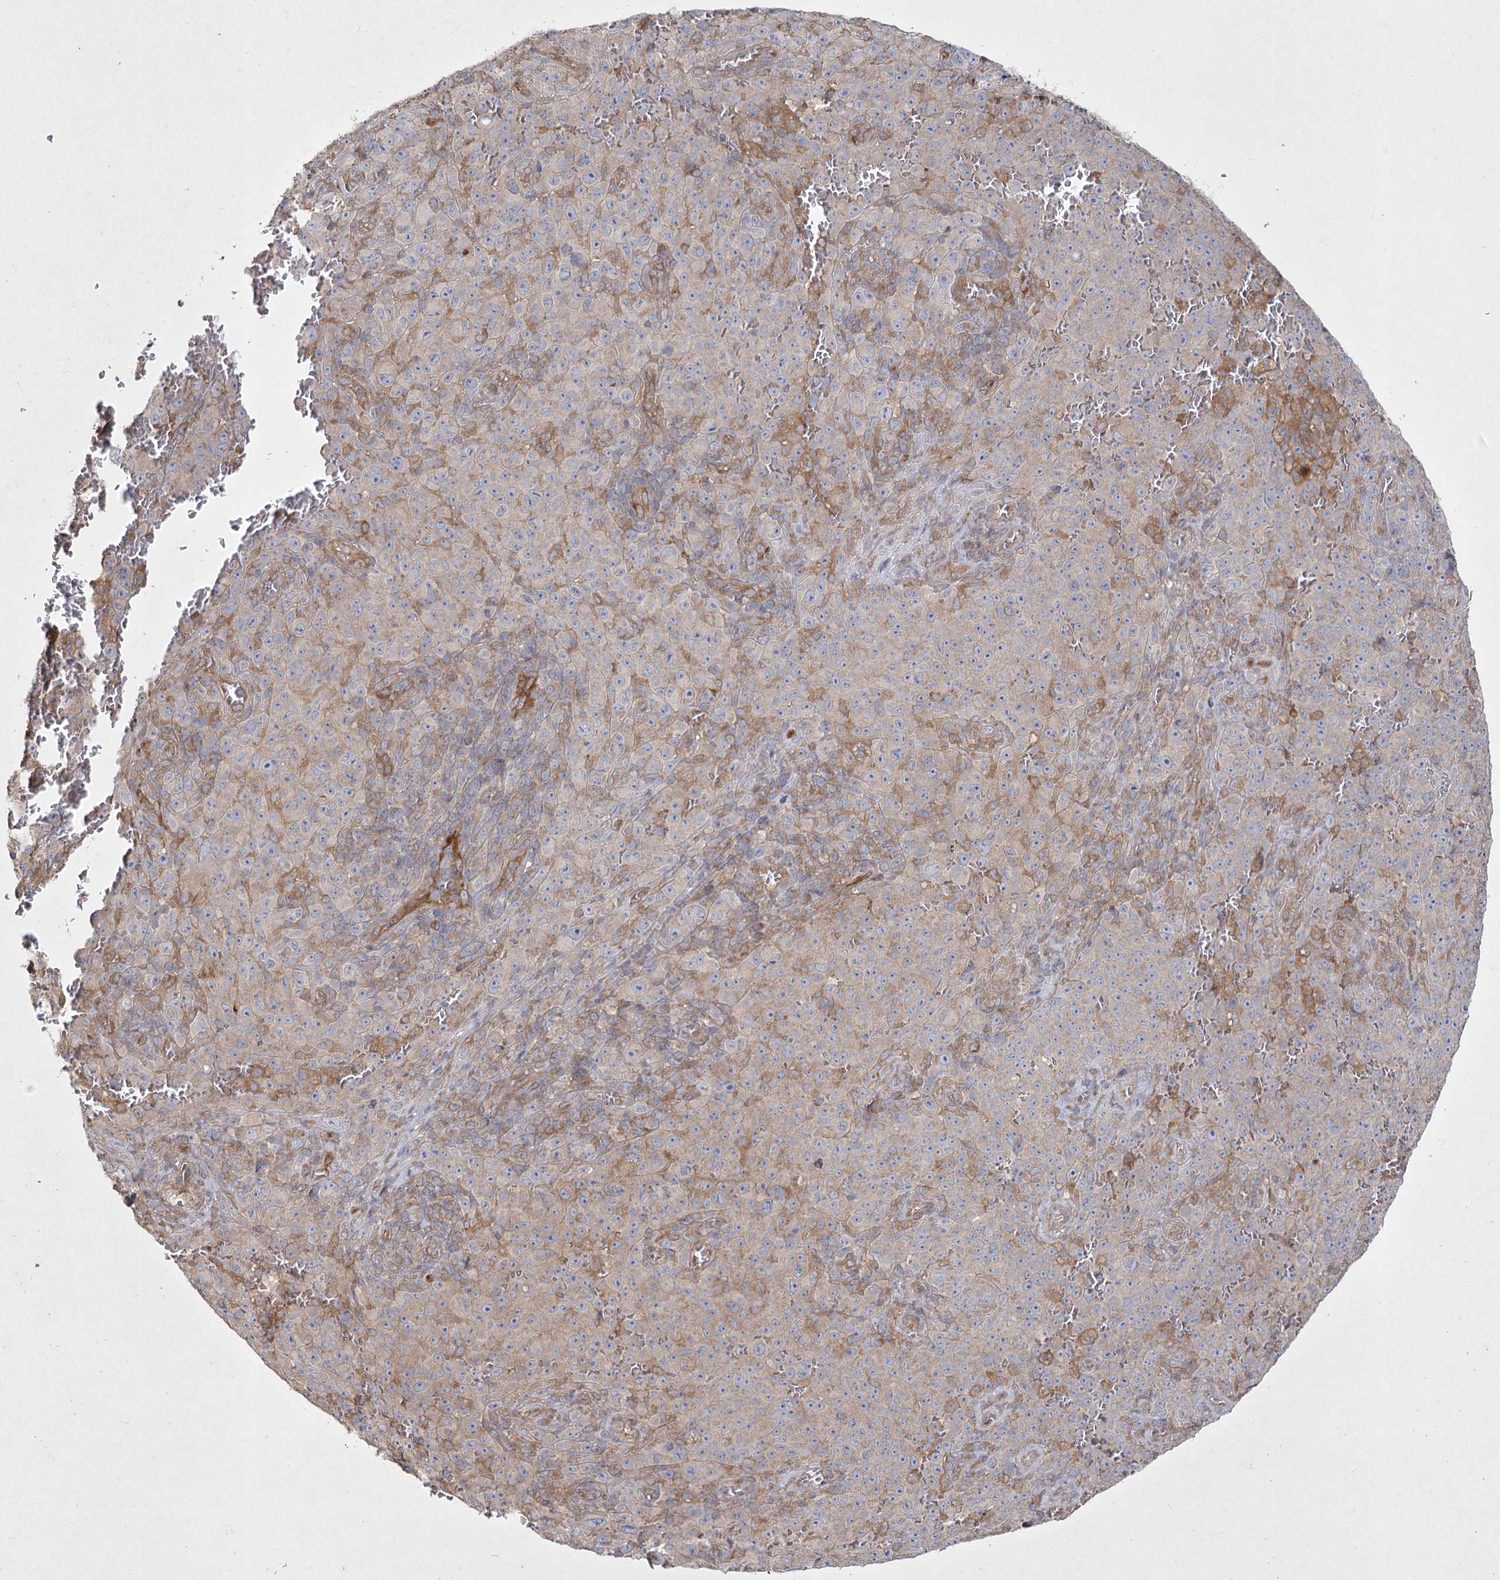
{"staining": {"intensity": "negative", "quantity": "none", "location": "none"}, "tissue": "melanoma", "cell_type": "Tumor cells", "image_type": "cancer", "snomed": [{"axis": "morphology", "description": "Malignant melanoma, NOS"}, {"axis": "topography", "description": "Skin"}], "caption": "Malignant melanoma was stained to show a protein in brown. There is no significant positivity in tumor cells.", "gene": "SH3TC1", "patient": {"sex": "female", "age": 82}}